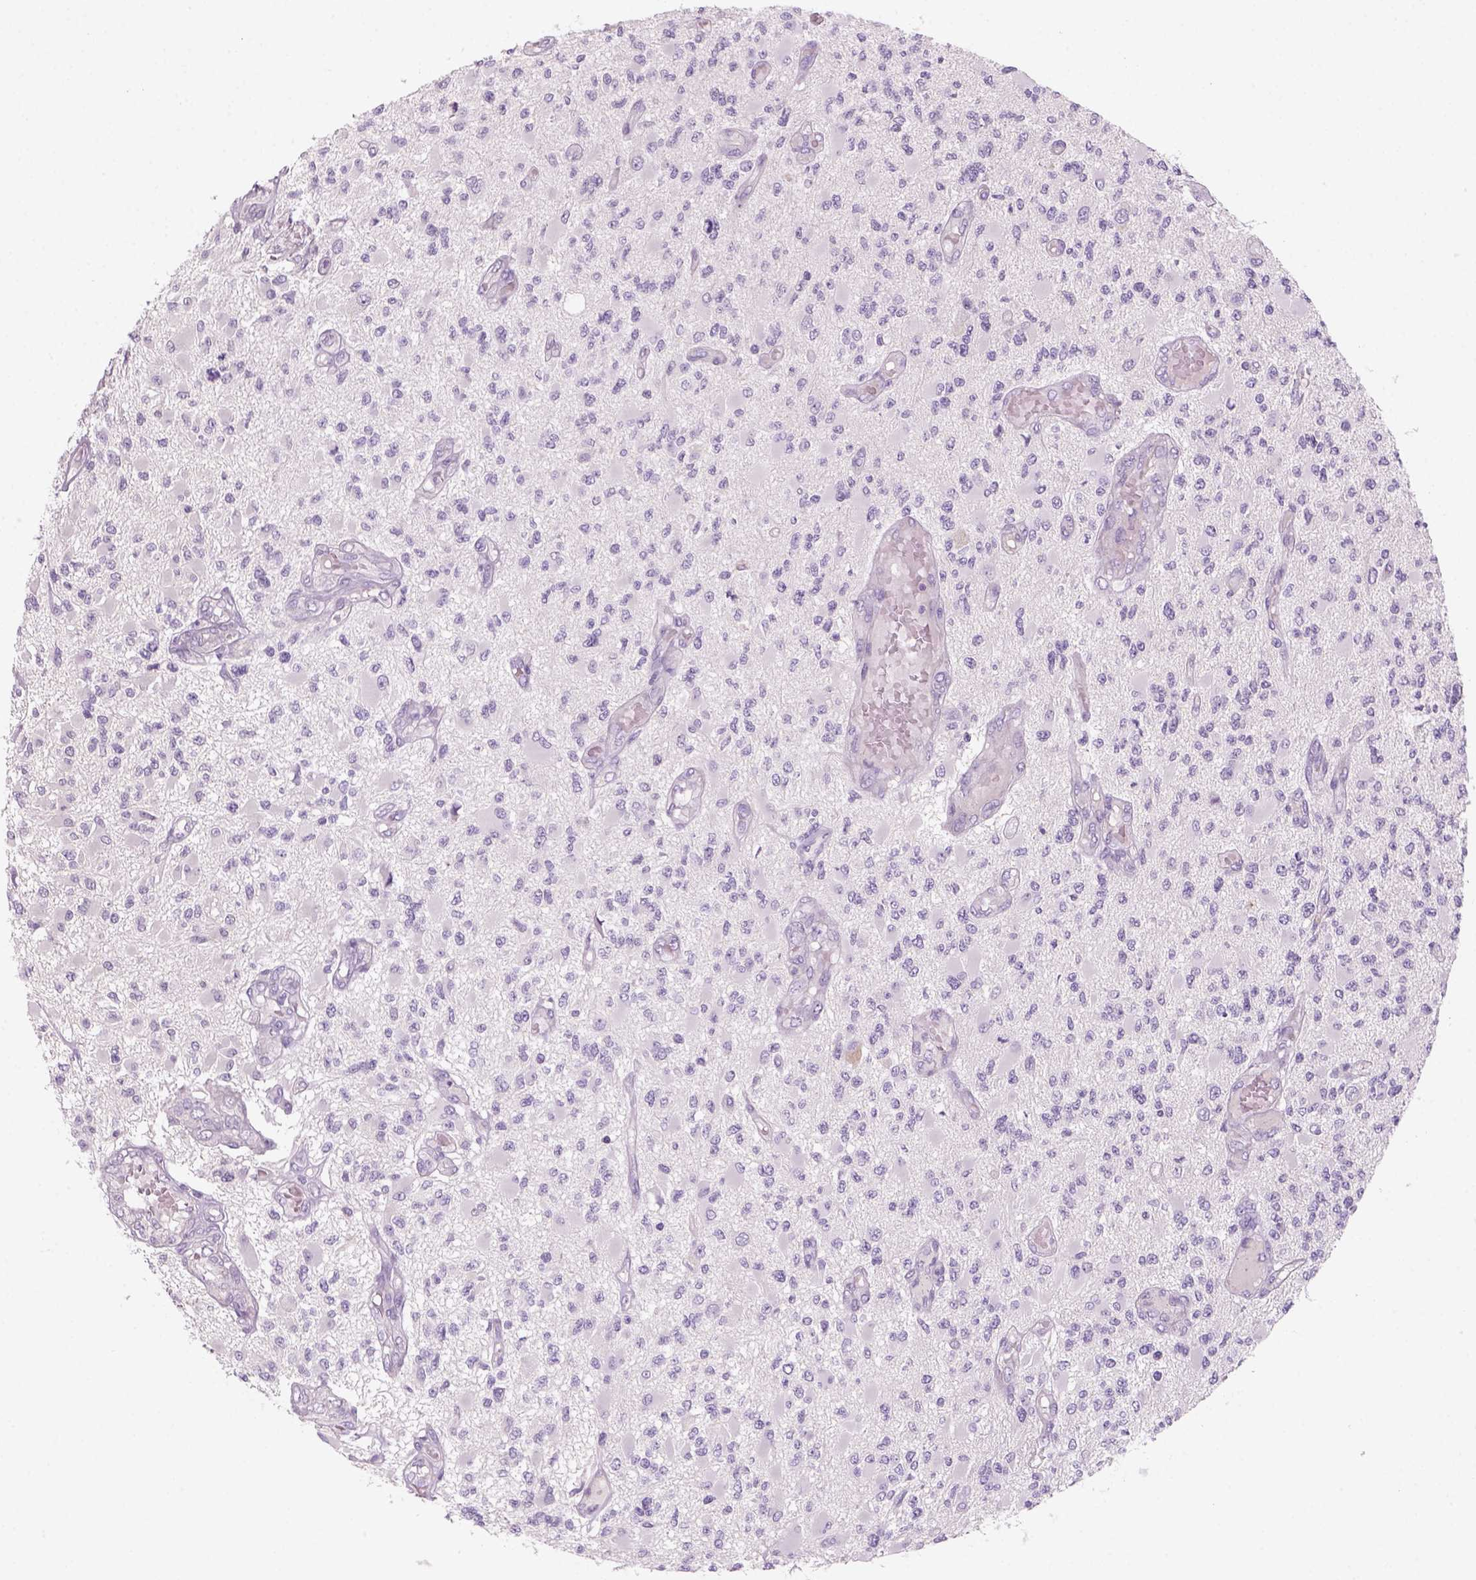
{"staining": {"intensity": "negative", "quantity": "none", "location": "none"}, "tissue": "glioma", "cell_type": "Tumor cells", "image_type": "cancer", "snomed": [{"axis": "morphology", "description": "Glioma, malignant, High grade"}, {"axis": "topography", "description": "Brain"}], "caption": "This photomicrograph is of glioma stained with immunohistochemistry to label a protein in brown with the nuclei are counter-stained blue. There is no staining in tumor cells. (Immunohistochemistry, brightfield microscopy, high magnification).", "gene": "KRT25", "patient": {"sex": "female", "age": 63}}